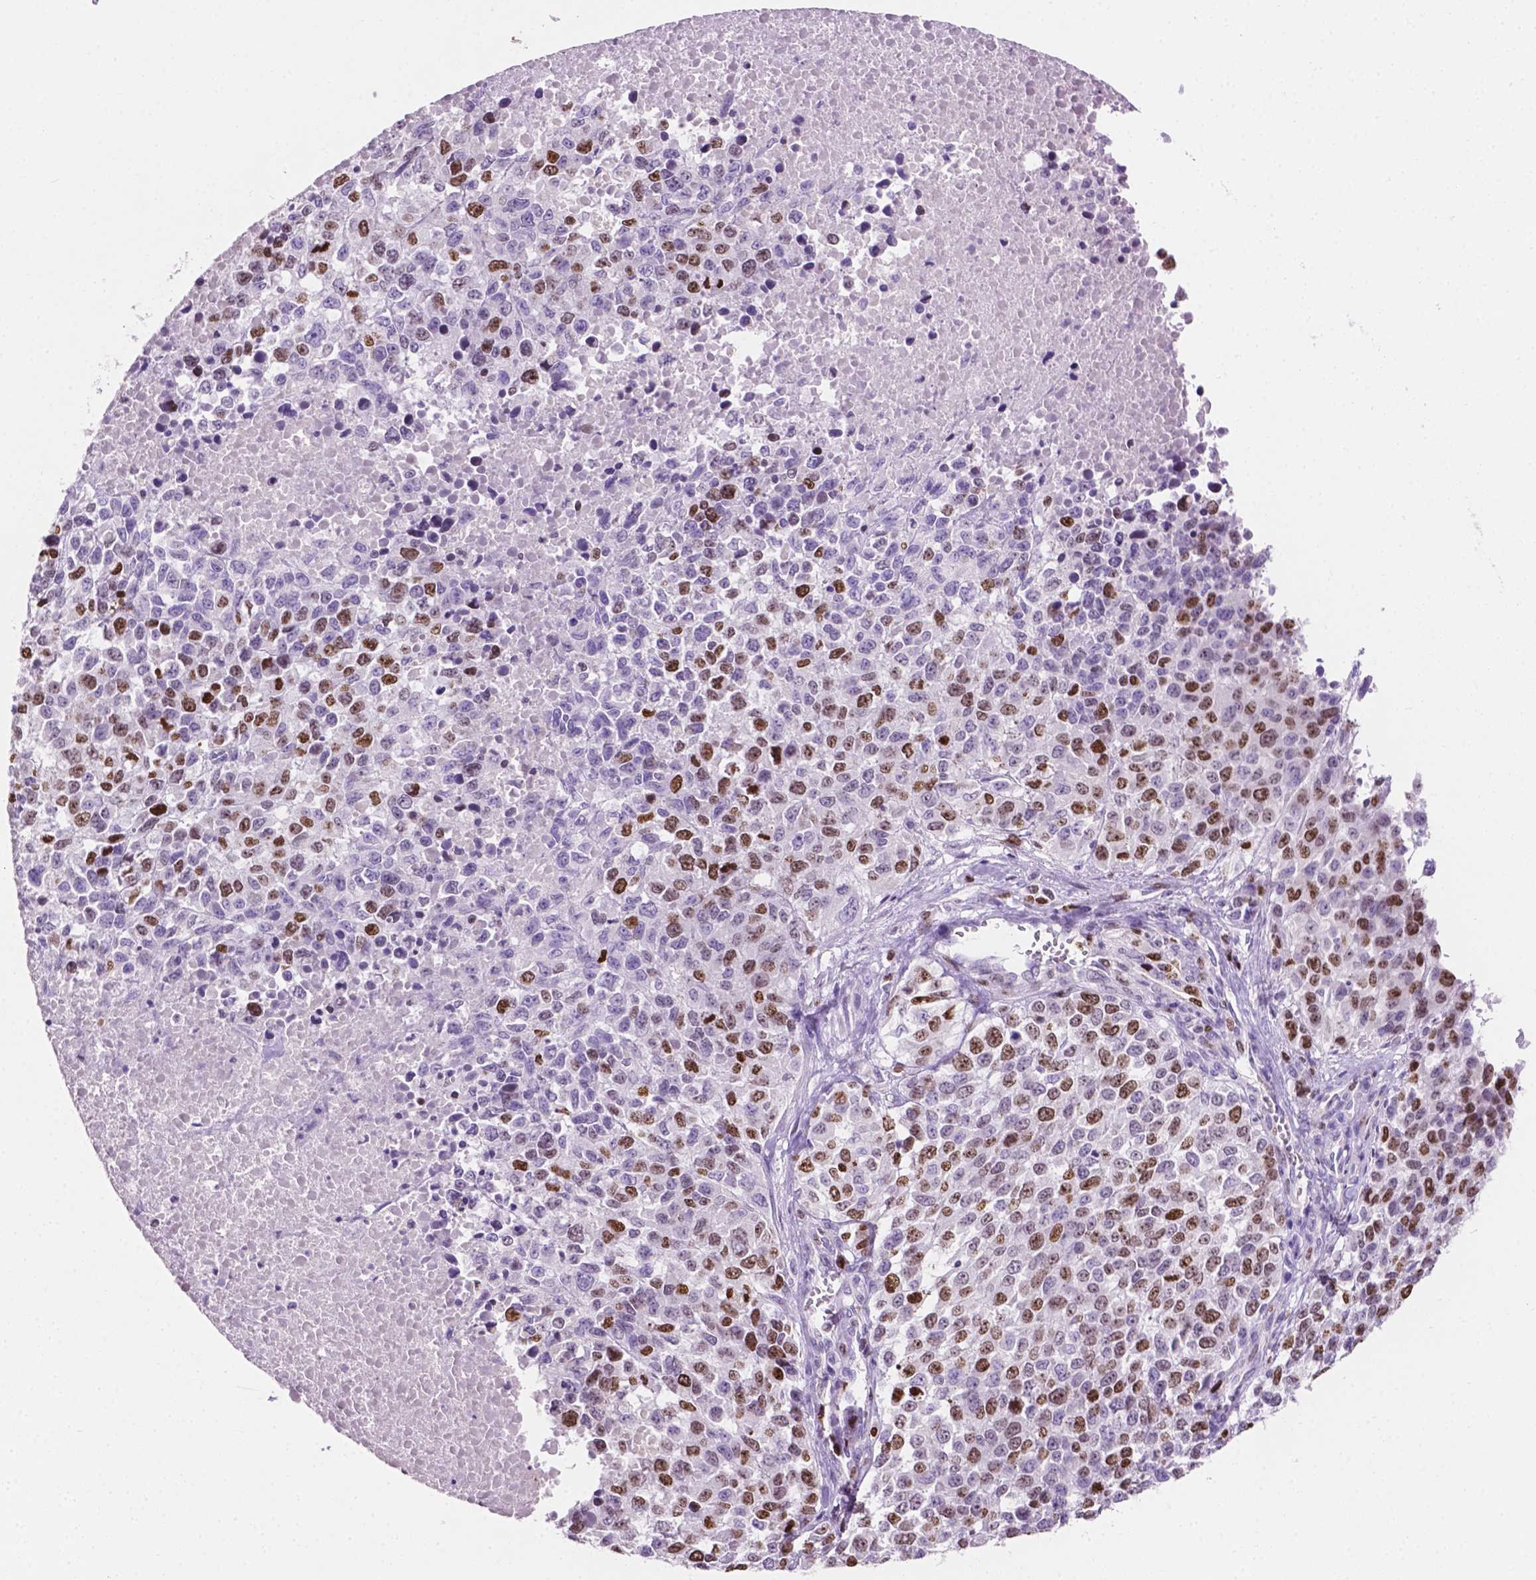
{"staining": {"intensity": "moderate", "quantity": "25%-75%", "location": "nuclear"}, "tissue": "melanoma", "cell_type": "Tumor cells", "image_type": "cancer", "snomed": [{"axis": "morphology", "description": "Malignant melanoma, Metastatic site"}, {"axis": "topography", "description": "Skin"}], "caption": "Immunohistochemical staining of human malignant melanoma (metastatic site) shows medium levels of moderate nuclear expression in about 25%-75% of tumor cells.", "gene": "SIAH2", "patient": {"sex": "male", "age": 84}}